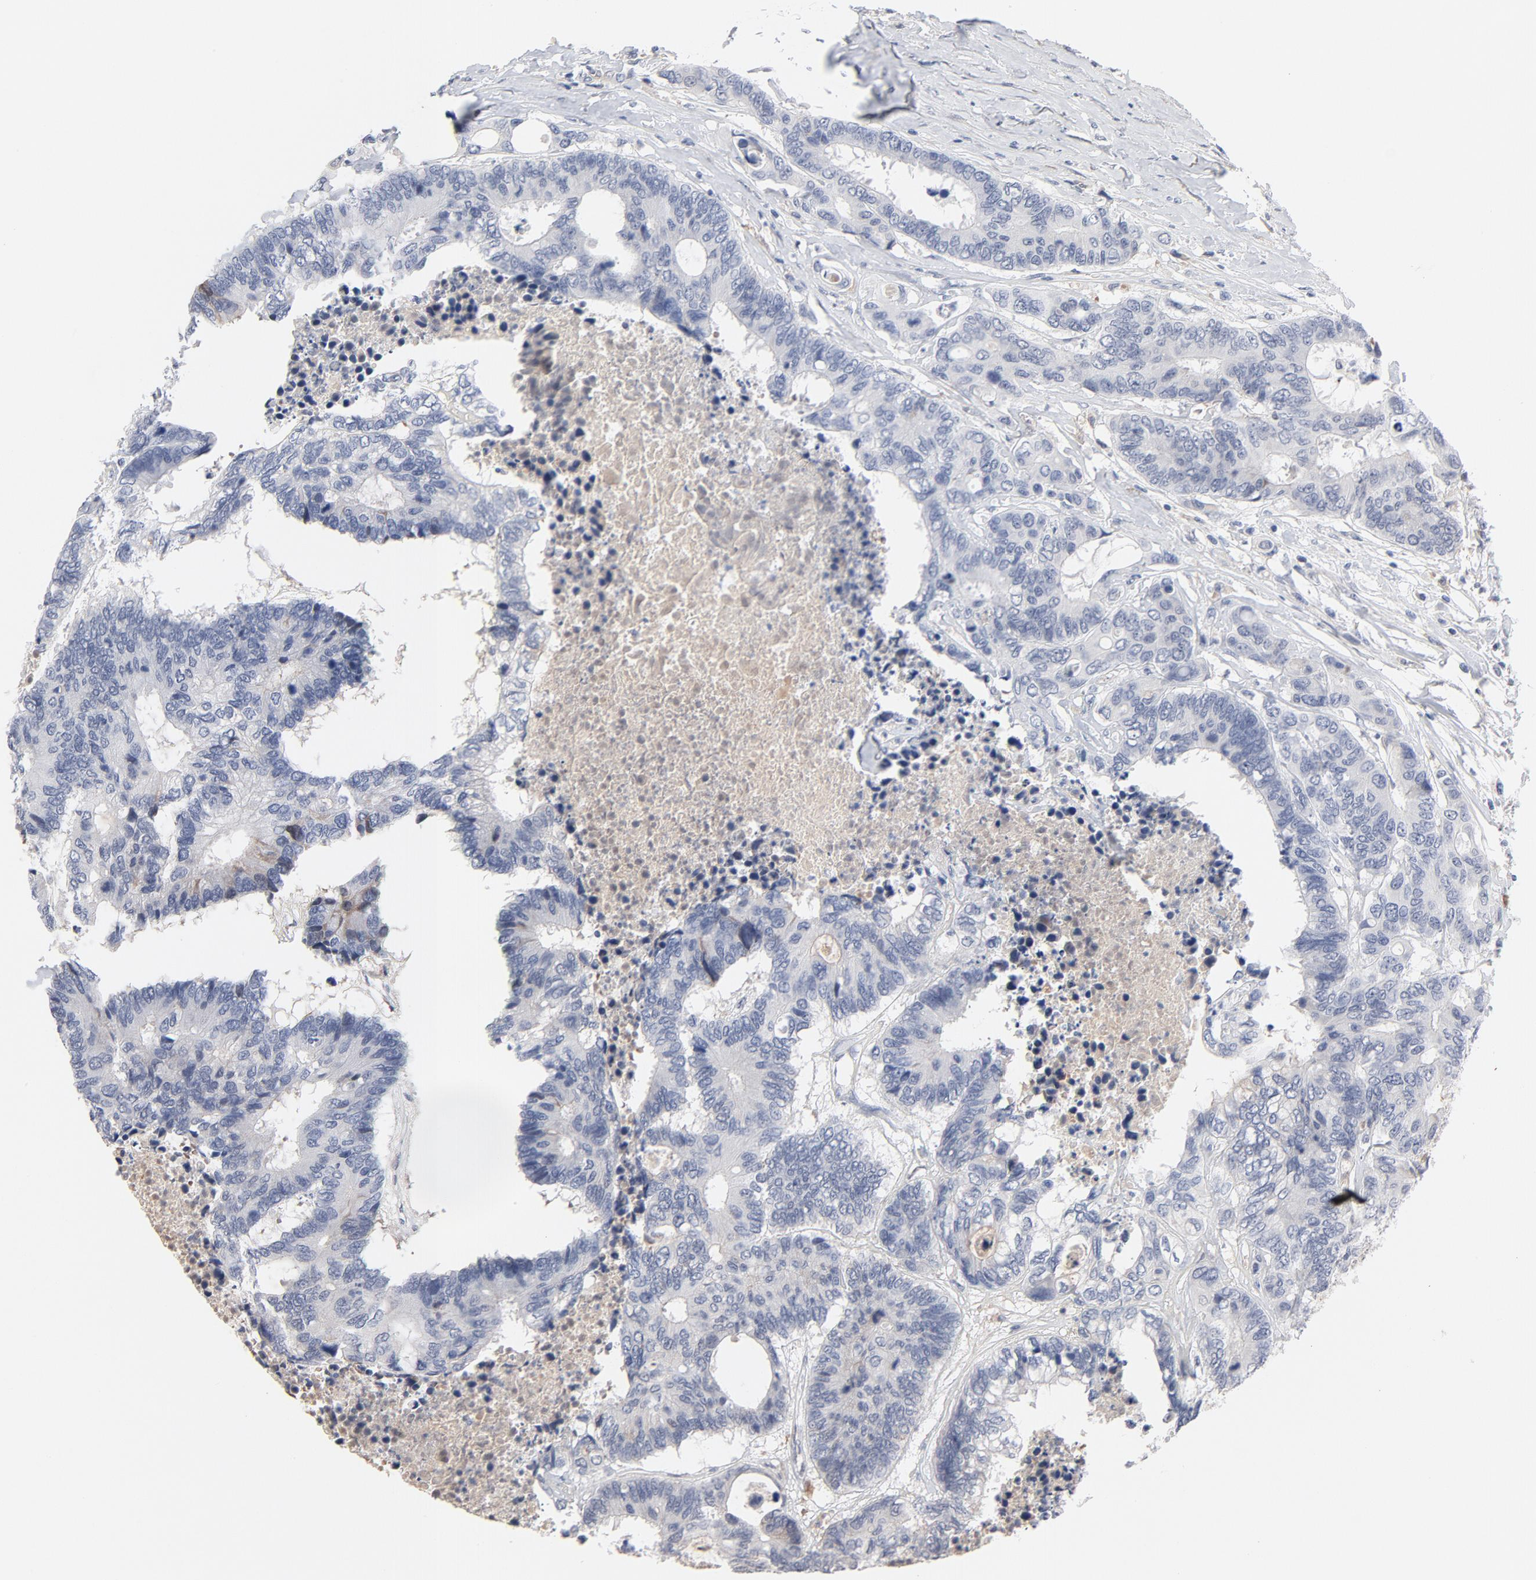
{"staining": {"intensity": "negative", "quantity": "none", "location": "none"}, "tissue": "colorectal cancer", "cell_type": "Tumor cells", "image_type": "cancer", "snomed": [{"axis": "morphology", "description": "Adenocarcinoma, NOS"}, {"axis": "topography", "description": "Rectum"}], "caption": "Tumor cells show no significant protein positivity in colorectal cancer (adenocarcinoma).", "gene": "SERPINA4", "patient": {"sex": "male", "age": 55}}